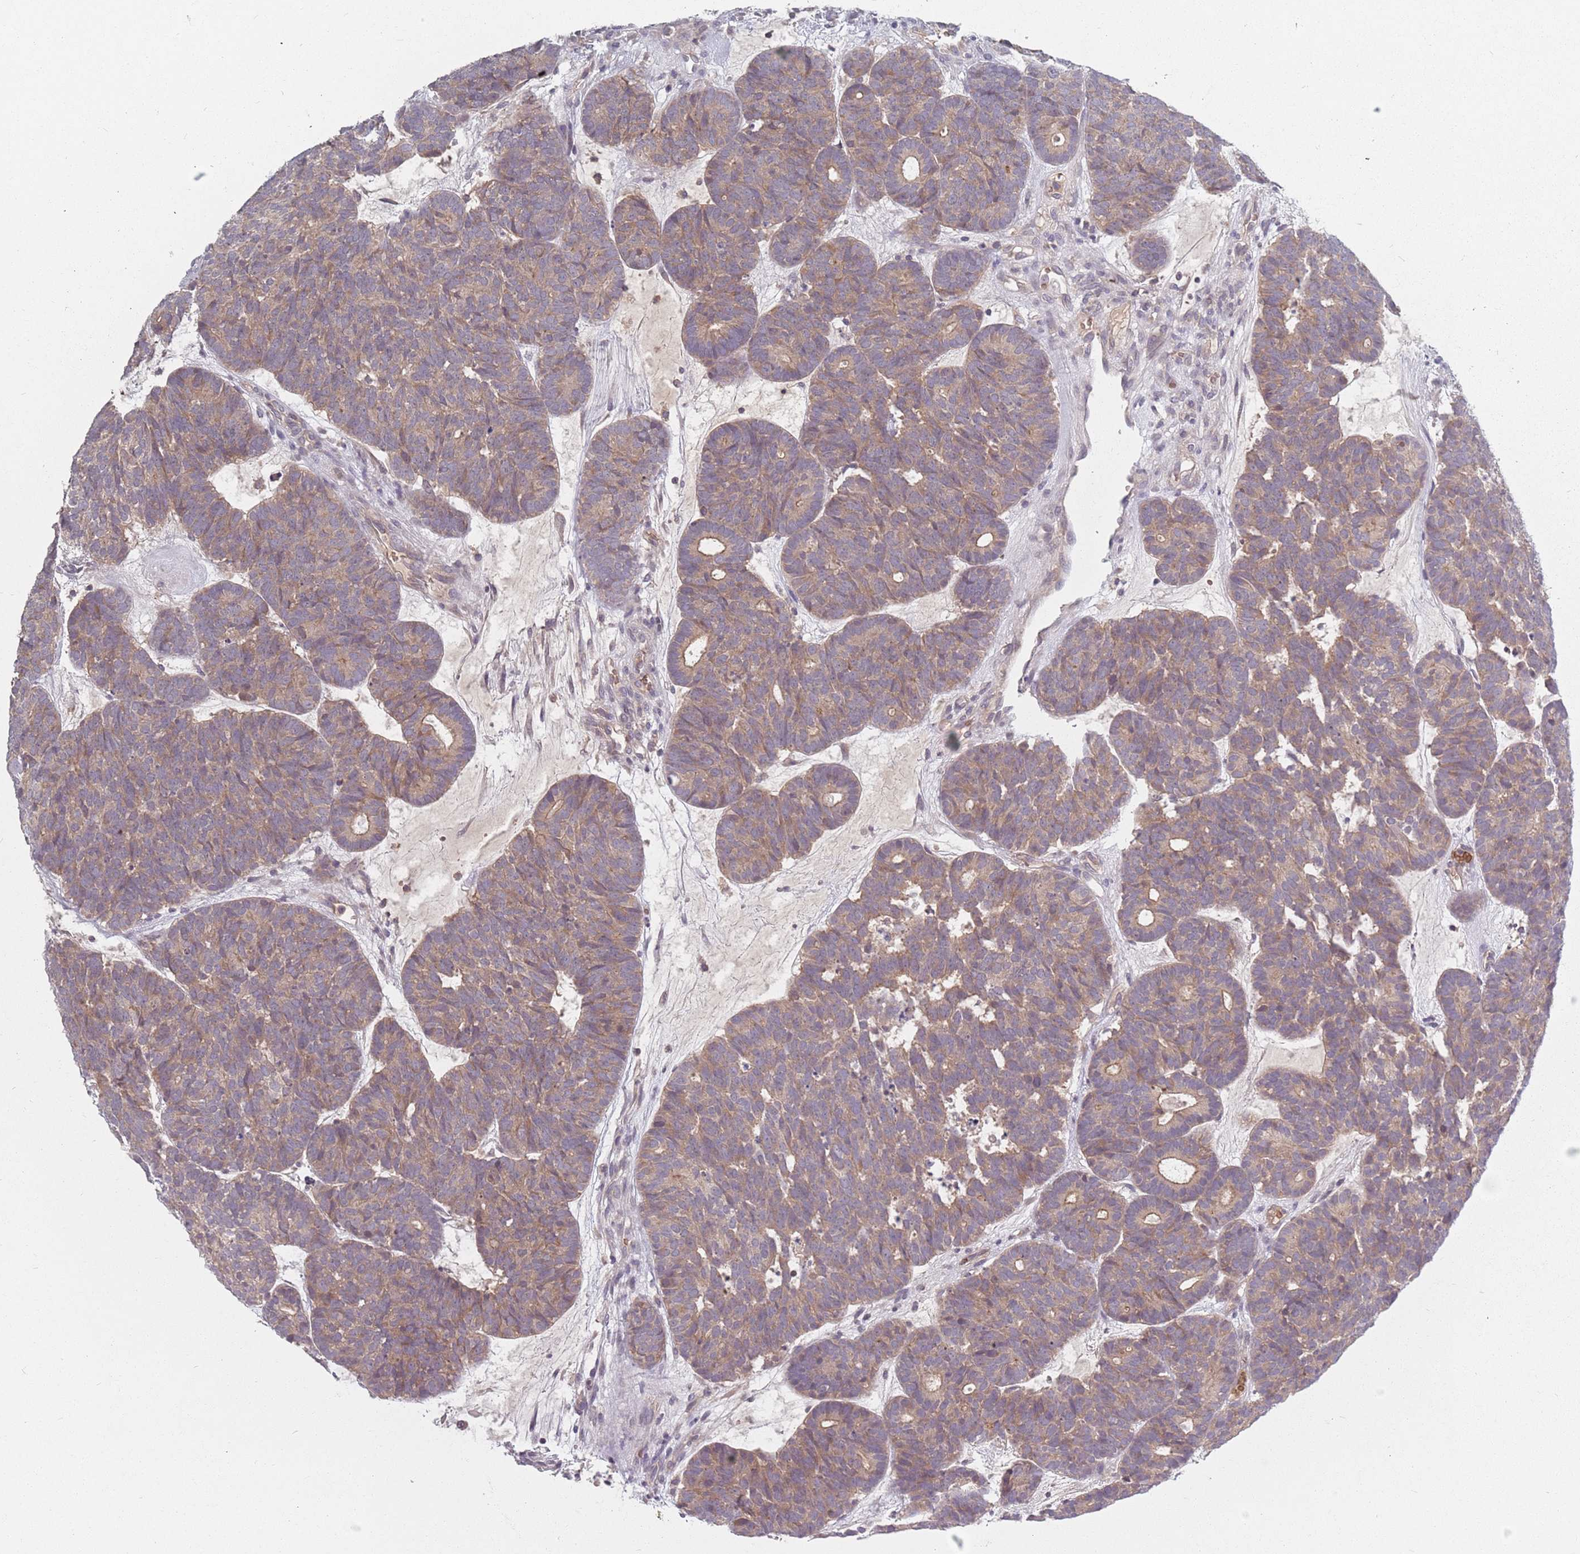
{"staining": {"intensity": "weak", "quantity": ">75%", "location": "cytoplasmic/membranous"}, "tissue": "head and neck cancer", "cell_type": "Tumor cells", "image_type": "cancer", "snomed": [{"axis": "morphology", "description": "Adenocarcinoma, NOS"}, {"axis": "topography", "description": "Head-Neck"}], "caption": "The histopathology image shows immunohistochemical staining of head and neck adenocarcinoma. There is weak cytoplasmic/membranous expression is appreciated in about >75% of tumor cells. The protein of interest is stained brown, and the nuclei are stained in blue (DAB (3,3'-diaminobenzidine) IHC with brightfield microscopy, high magnification).", "gene": "ASB13", "patient": {"sex": "female", "age": 81}}